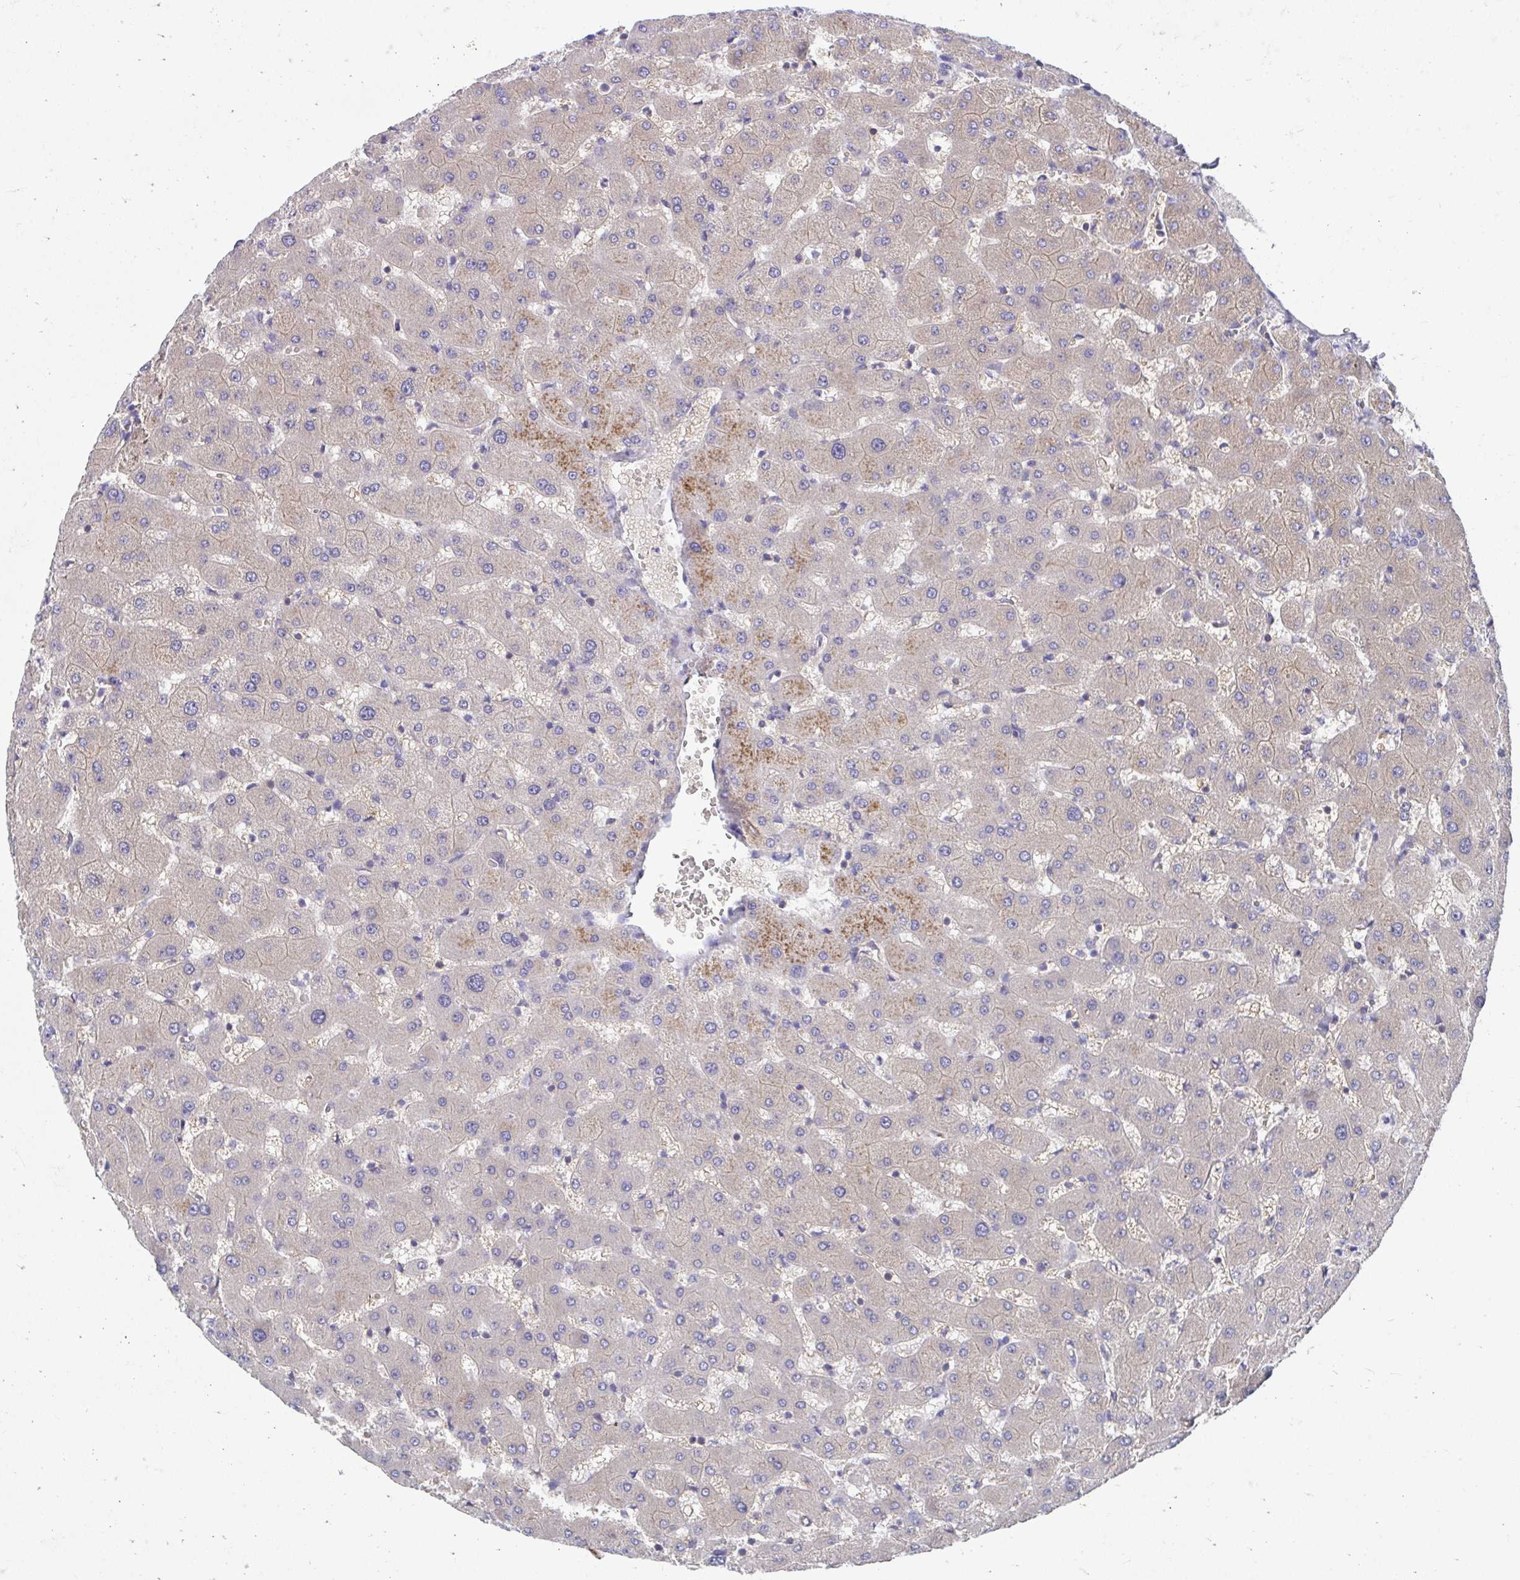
{"staining": {"intensity": "negative", "quantity": "none", "location": "none"}, "tissue": "liver", "cell_type": "Cholangiocytes", "image_type": "normal", "snomed": [{"axis": "morphology", "description": "Normal tissue, NOS"}, {"axis": "topography", "description": "Liver"}], "caption": "IHC image of normal human liver stained for a protein (brown), which exhibits no staining in cholangiocytes.", "gene": "FHIP1B", "patient": {"sex": "female", "age": 63}}